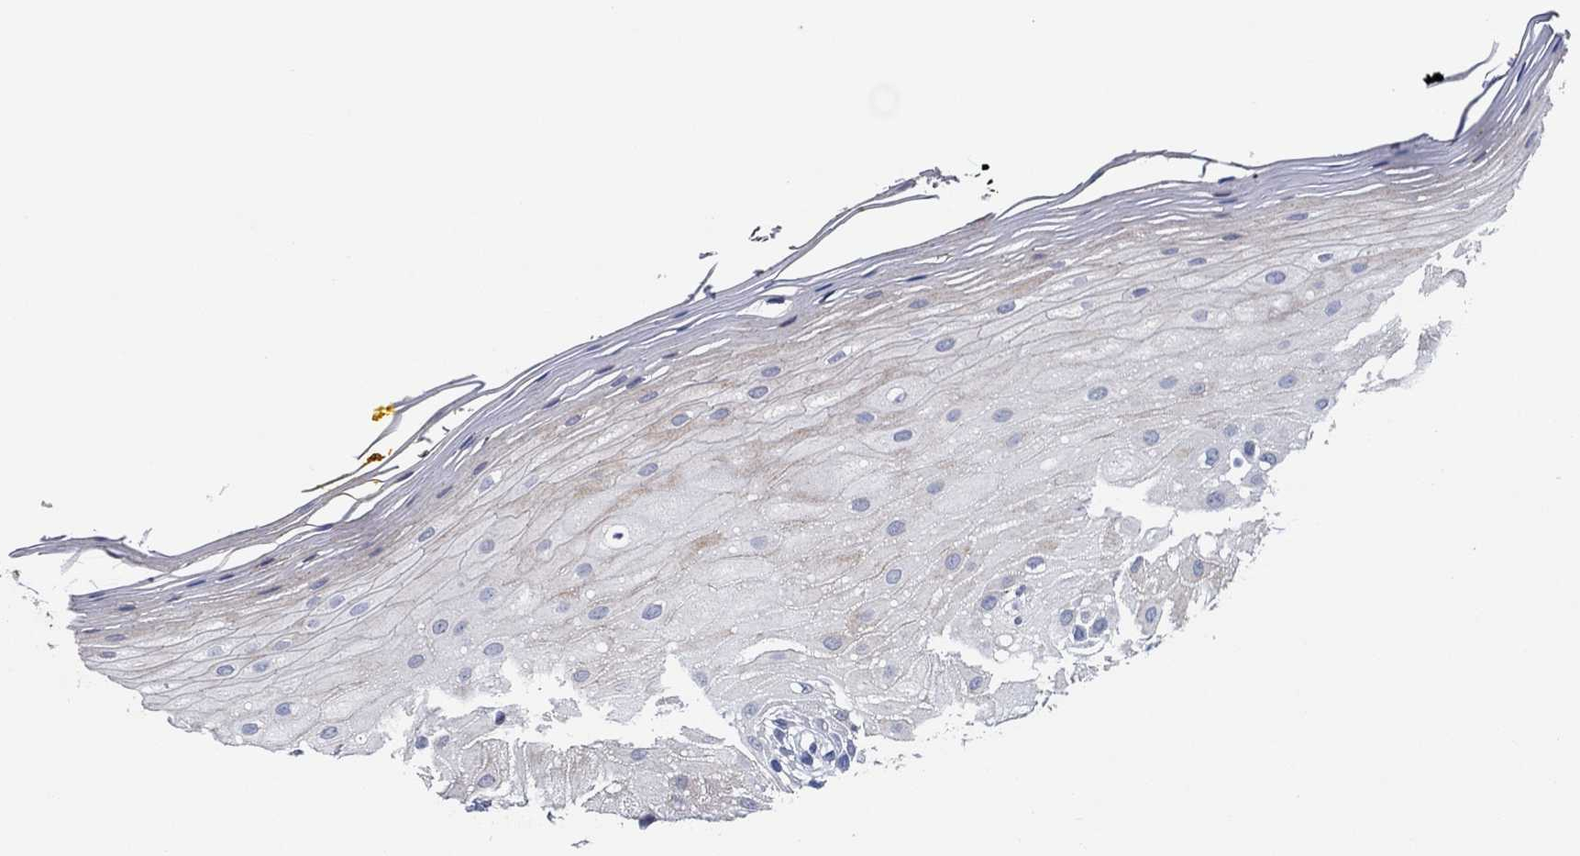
{"staining": {"intensity": "weak", "quantity": "25%-75%", "location": "cytoplasmic/membranous"}, "tissue": "oral mucosa", "cell_type": "Squamous epithelial cells", "image_type": "normal", "snomed": [{"axis": "morphology", "description": "Normal tissue, NOS"}, {"axis": "morphology", "description": "Squamous cell carcinoma, NOS"}, {"axis": "topography", "description": "Oral tissue"}, {"axis": "topography", "description": "Head-Neck"}], "caption": "Protein staining of benign oral mucosa shows weak cytoplasmic/membranous expression in about 25%-75% of squamous epithelial cells.", "gene": "PRRT3", "patient": {"sex": "female", "age": 75}}